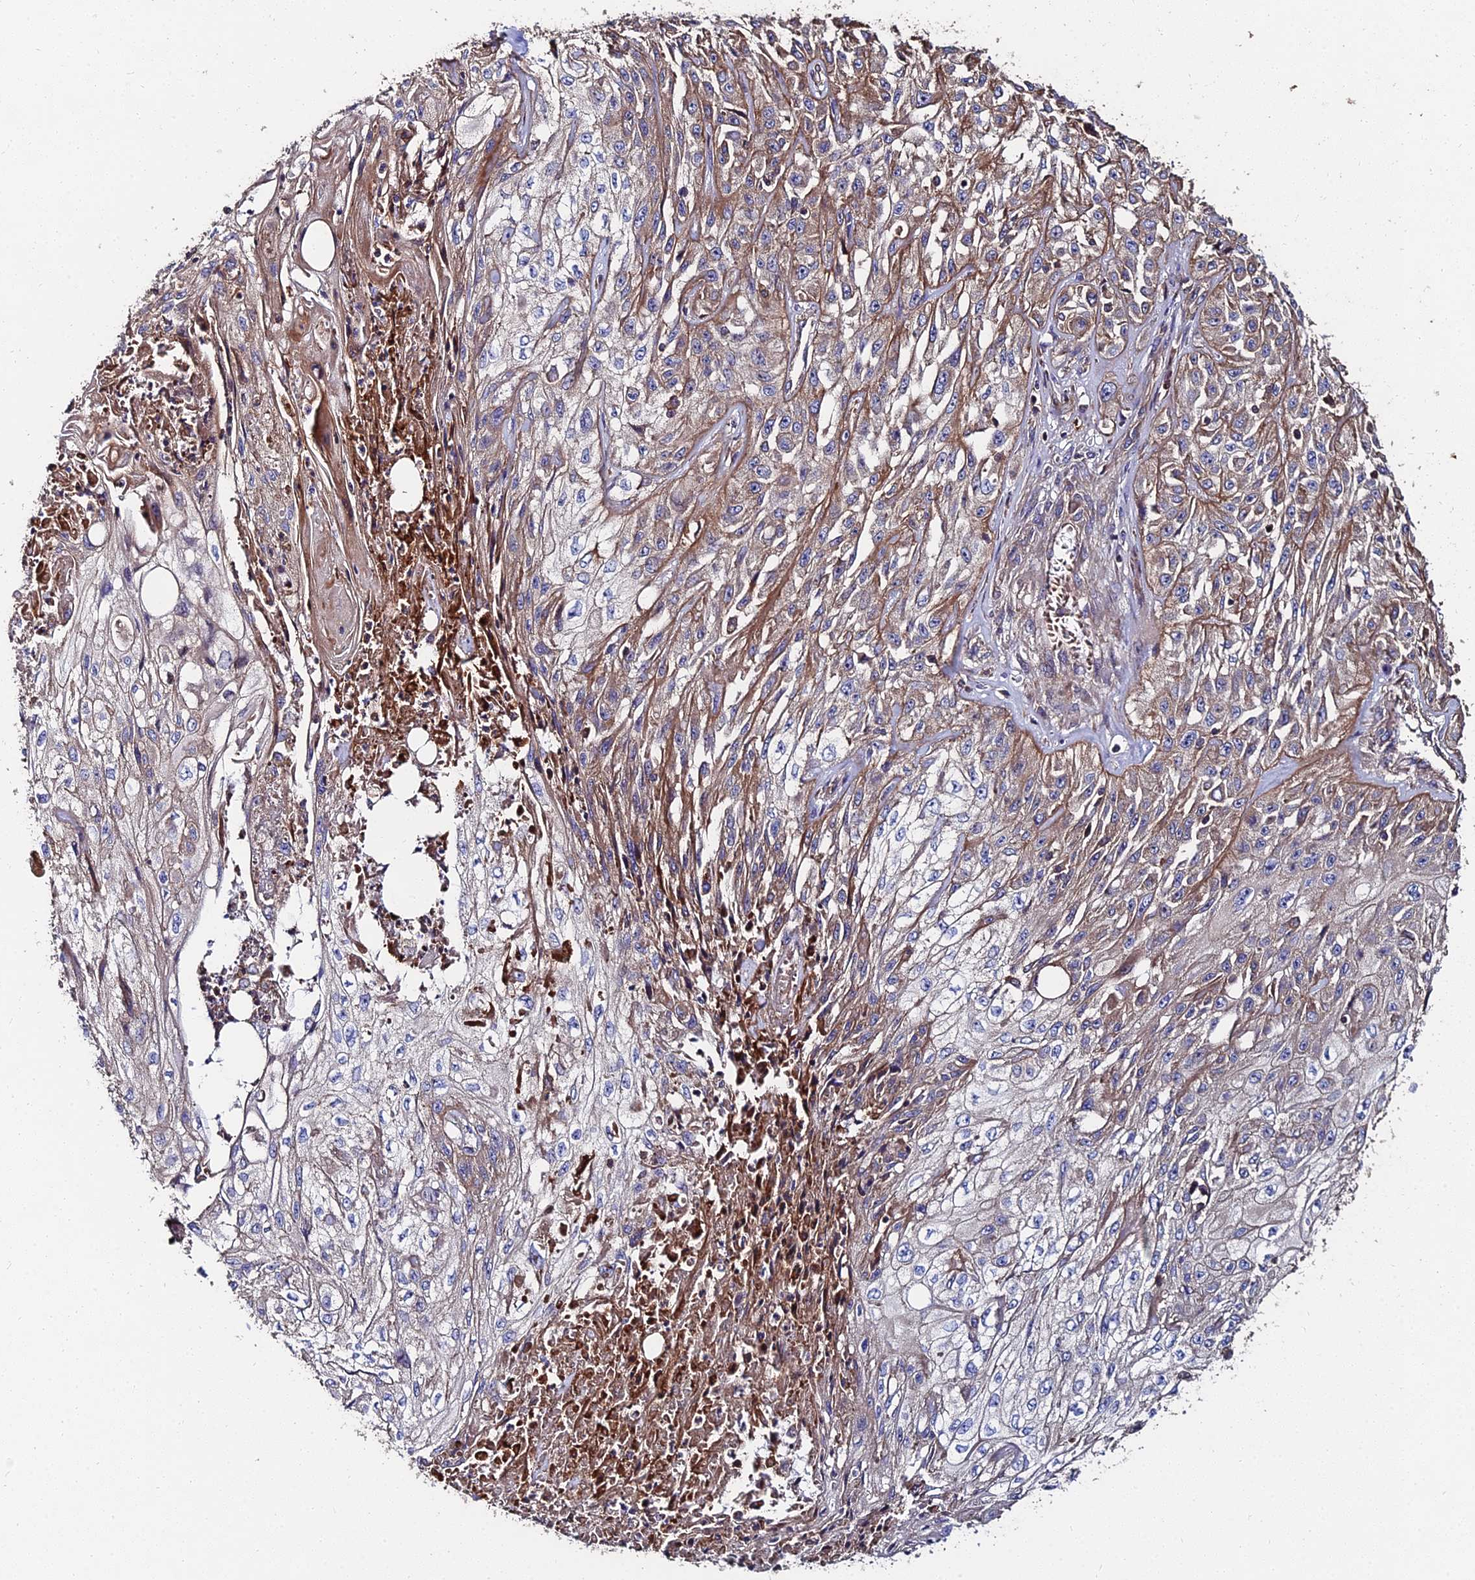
{"staining": {"intensity": "moderate", "quantity": "25%-75%", "location": "cytoplasmic/membranous"}, "tissue": "skin cancer", "cell_type": "Tumor cells", "image_type": "cancer", "snomed": [{"axis": "morphology", "description": "Squamous cell carcinoma, NOS"}, {"axis": "morphology", "description": "Squamous cell carcinoma, metastatic, NOS"}, {"axis": "topography", "description": "Skin"}, {"axis": "topography", "description": "Lymph node"}], "caption": "This is an image of immunohistochemistry staining of skin metastatic squamous cell carcinoma, which shows moderate expression in the cytoplasmic/membranous of tumor cells.", "gene": "EXT1", "patient": {"sex": "male", "age": 75}}